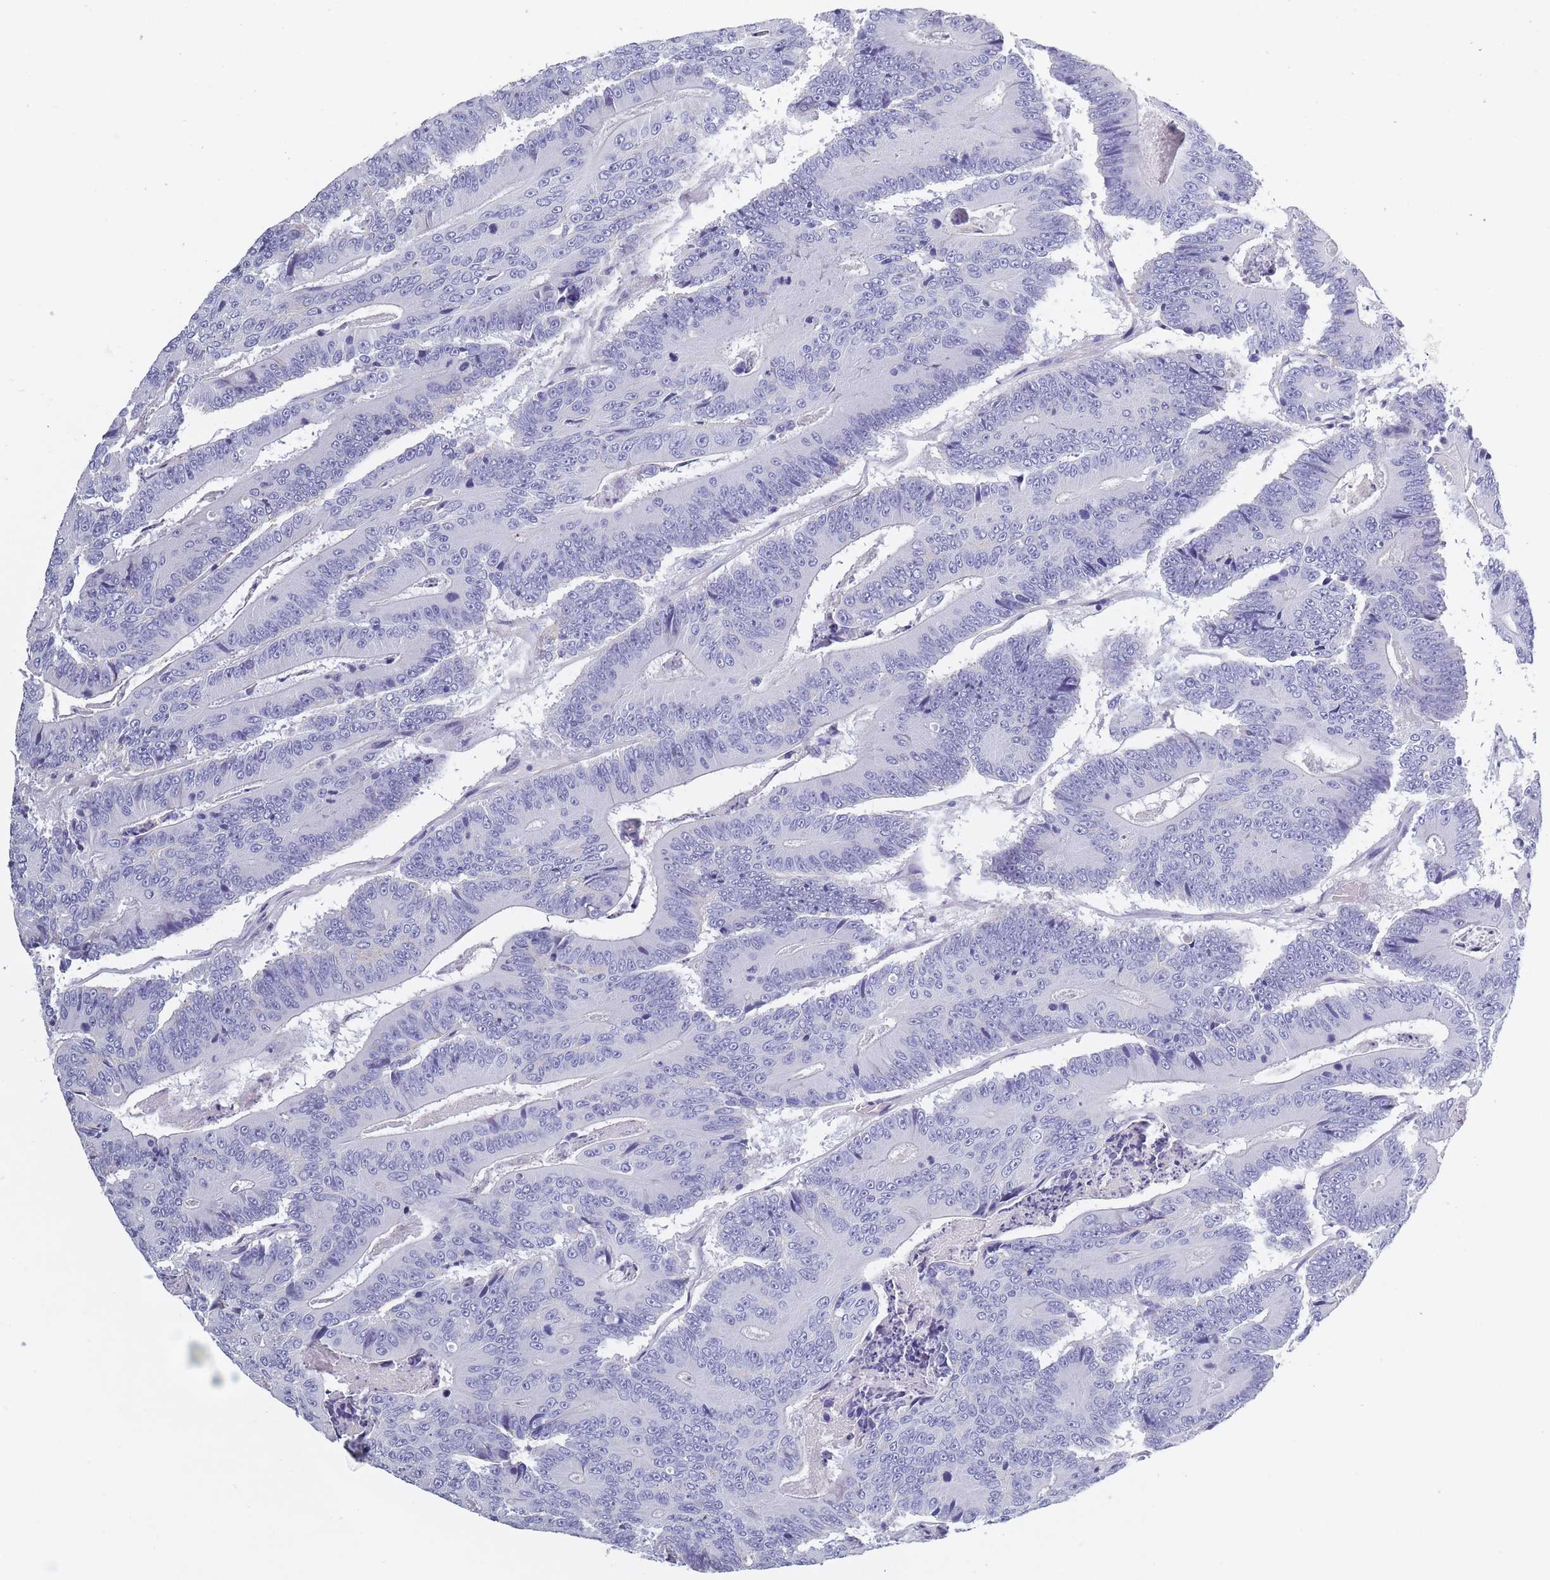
{"staining": {"intensity": "negative", "quantity": "none", "location": "none"}, "tissue": "colorectal cancer", "cell_type": "Tumor cells", "image_type": "cancer", "snomed": [{"axis": "morphology", "description": "Adenocarcinoma, NOS"}, {"axis": "topography", "description": "Colon"}], "caption": "Tumor cells show no significant protein expression in colorectal adenocarcinoma.", "gene": "OR4C5", "patient": {"sex": "male", "age": 83}}